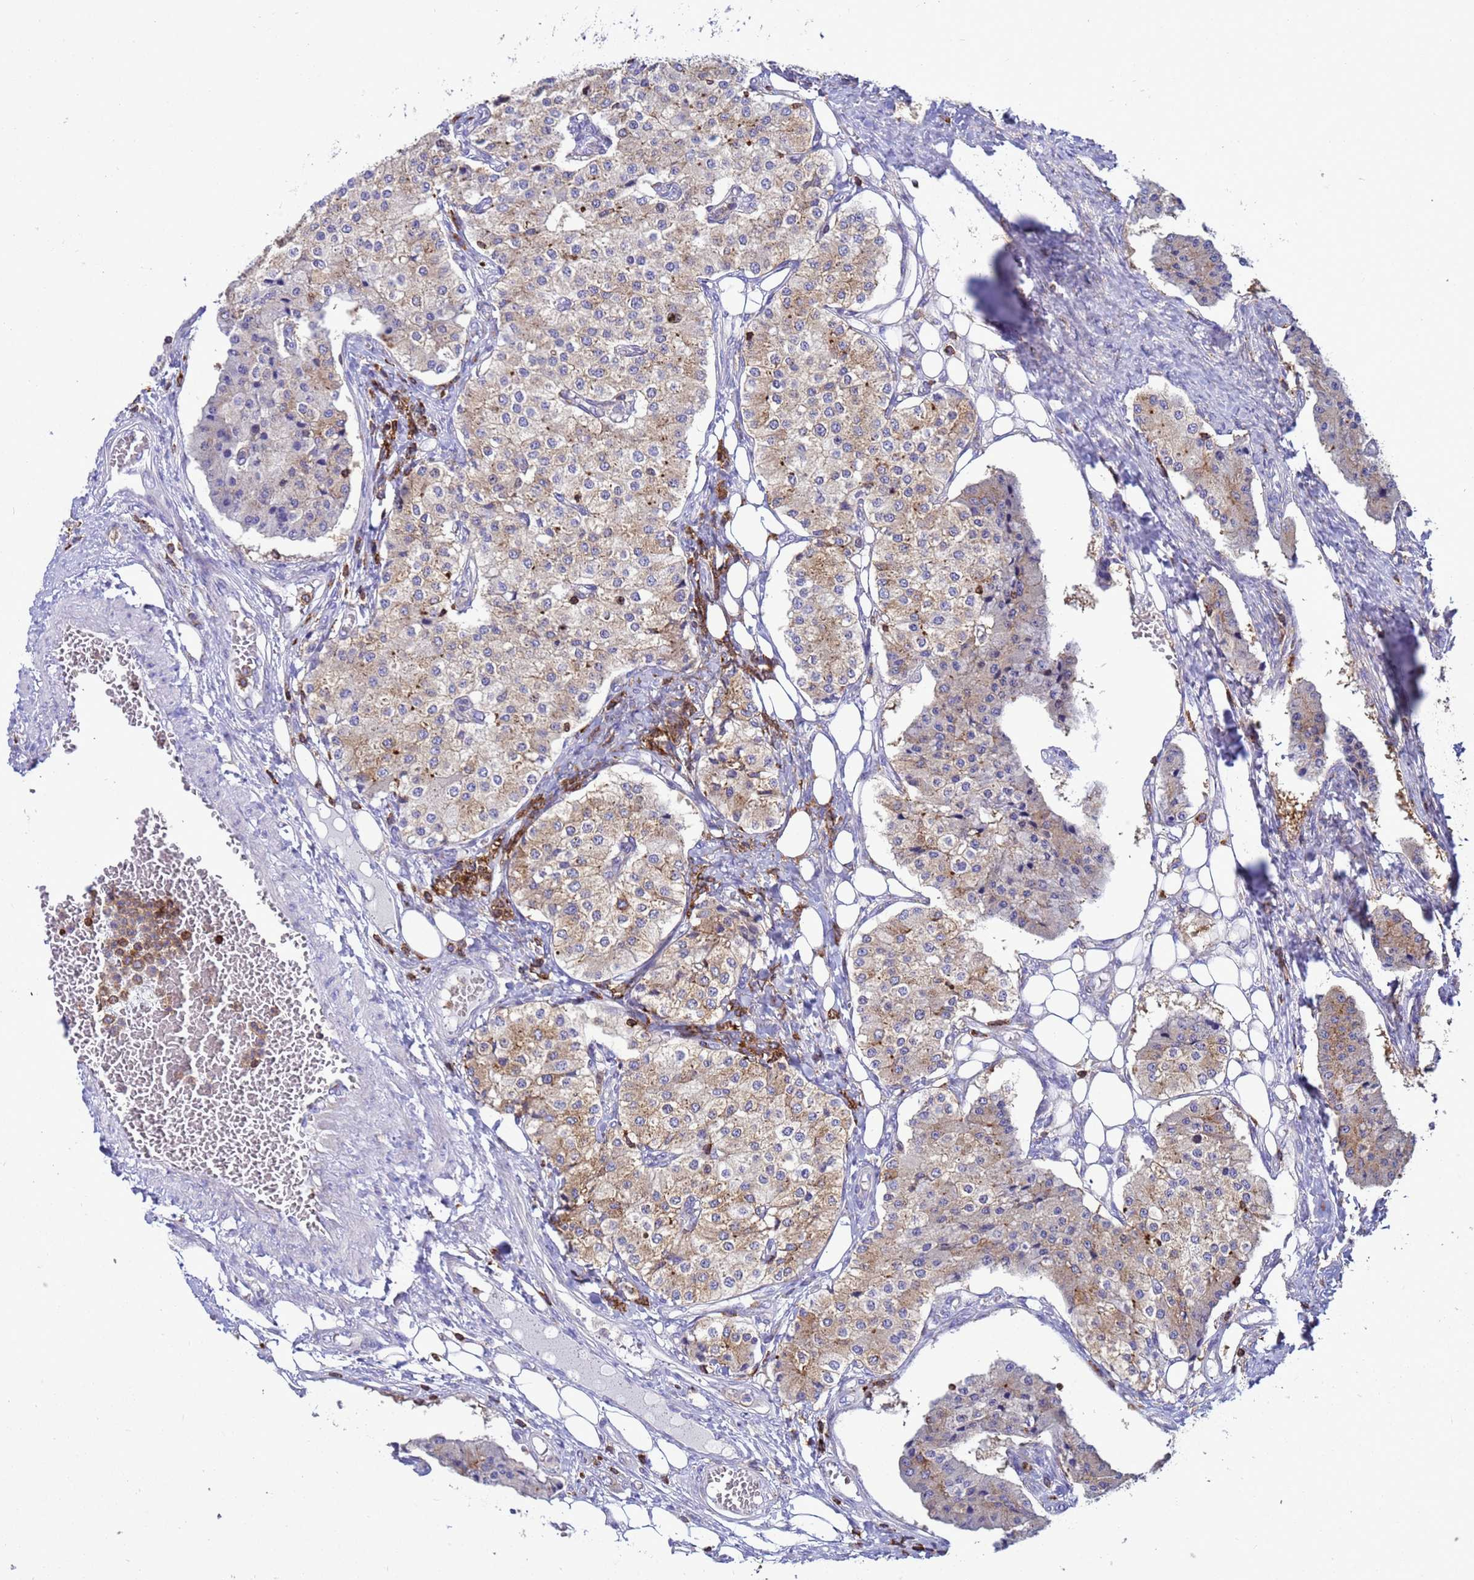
{"staining": {"intensity": "weak", "quantity": "25%-75%", "location": "cytoplasmic/membranous"}, "tissue": "carcinoid", "cell_type": "Tumor cells", "image_type": "cancer", "snomed": [{"axis": "morphology", "description": "Carcinoid, malignant, NOS"}, {"axis": "topography", "description": "Colon"}], "caption": "Carcinoid tissue exhibits weak cytoplasmic/membranous positivity in about 25%-75% of tumor cells", "gene": "EZR", "patient": {"sex": "female", "age": 52}}